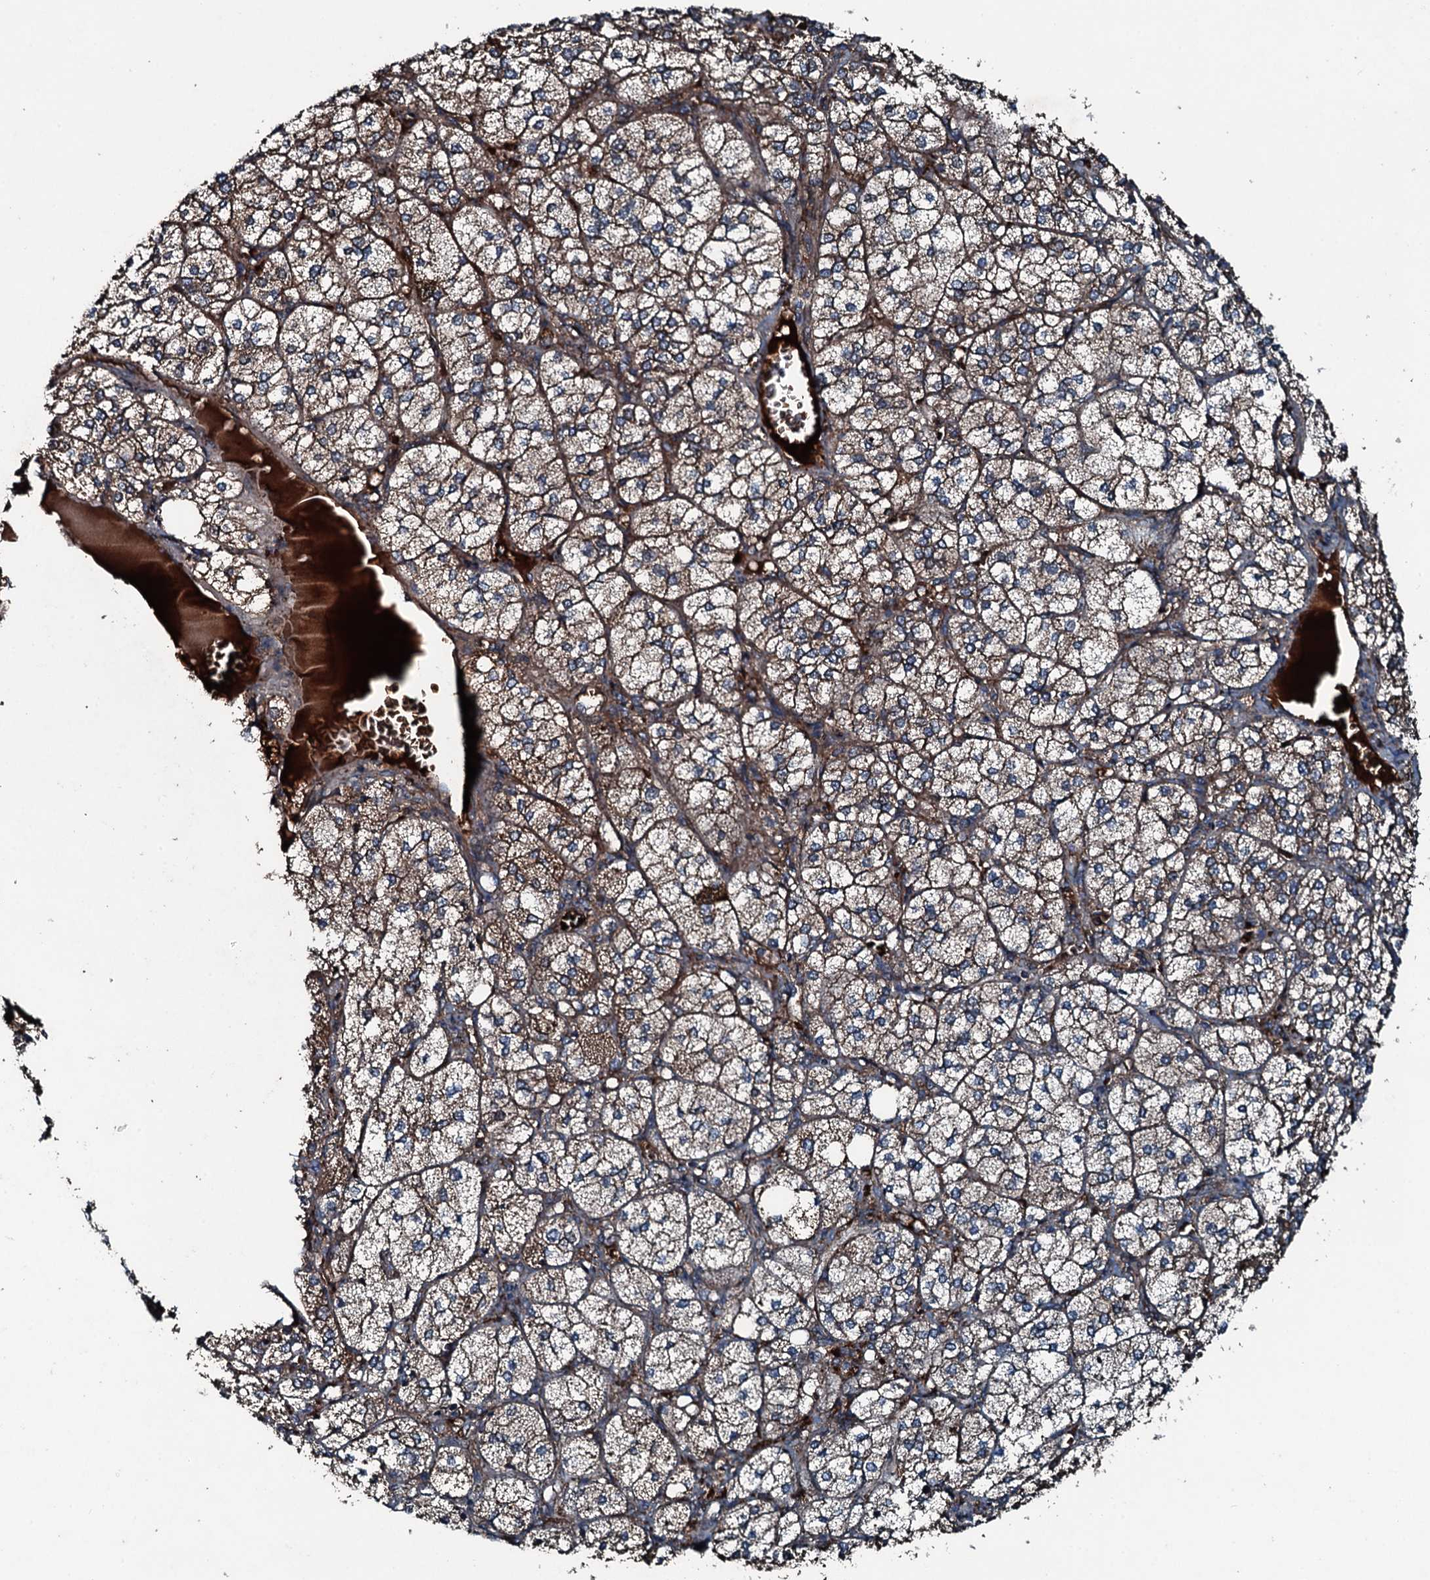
{"staining": {"intensity": "moderate", "quantity": ">75%", "location": "cytoplasmic/membranous"}, "tissue": "adrenal gland", "cell_type": "Glandular cells", "image_type": "normal", "snomed": [{"axis": "morphology", "description": "Normal tissue, NOS"}, {"axis": "topography", "description": "Adrenal gland"}], "caption": "Glandular cells demonstrate medium levels of moderate cytoplasmic/membranous staining in approximately >75% of cells in unremarkable adrenal gland.", "gene": "TRIM7", "patient": {"sex": "female", "age": 61}}